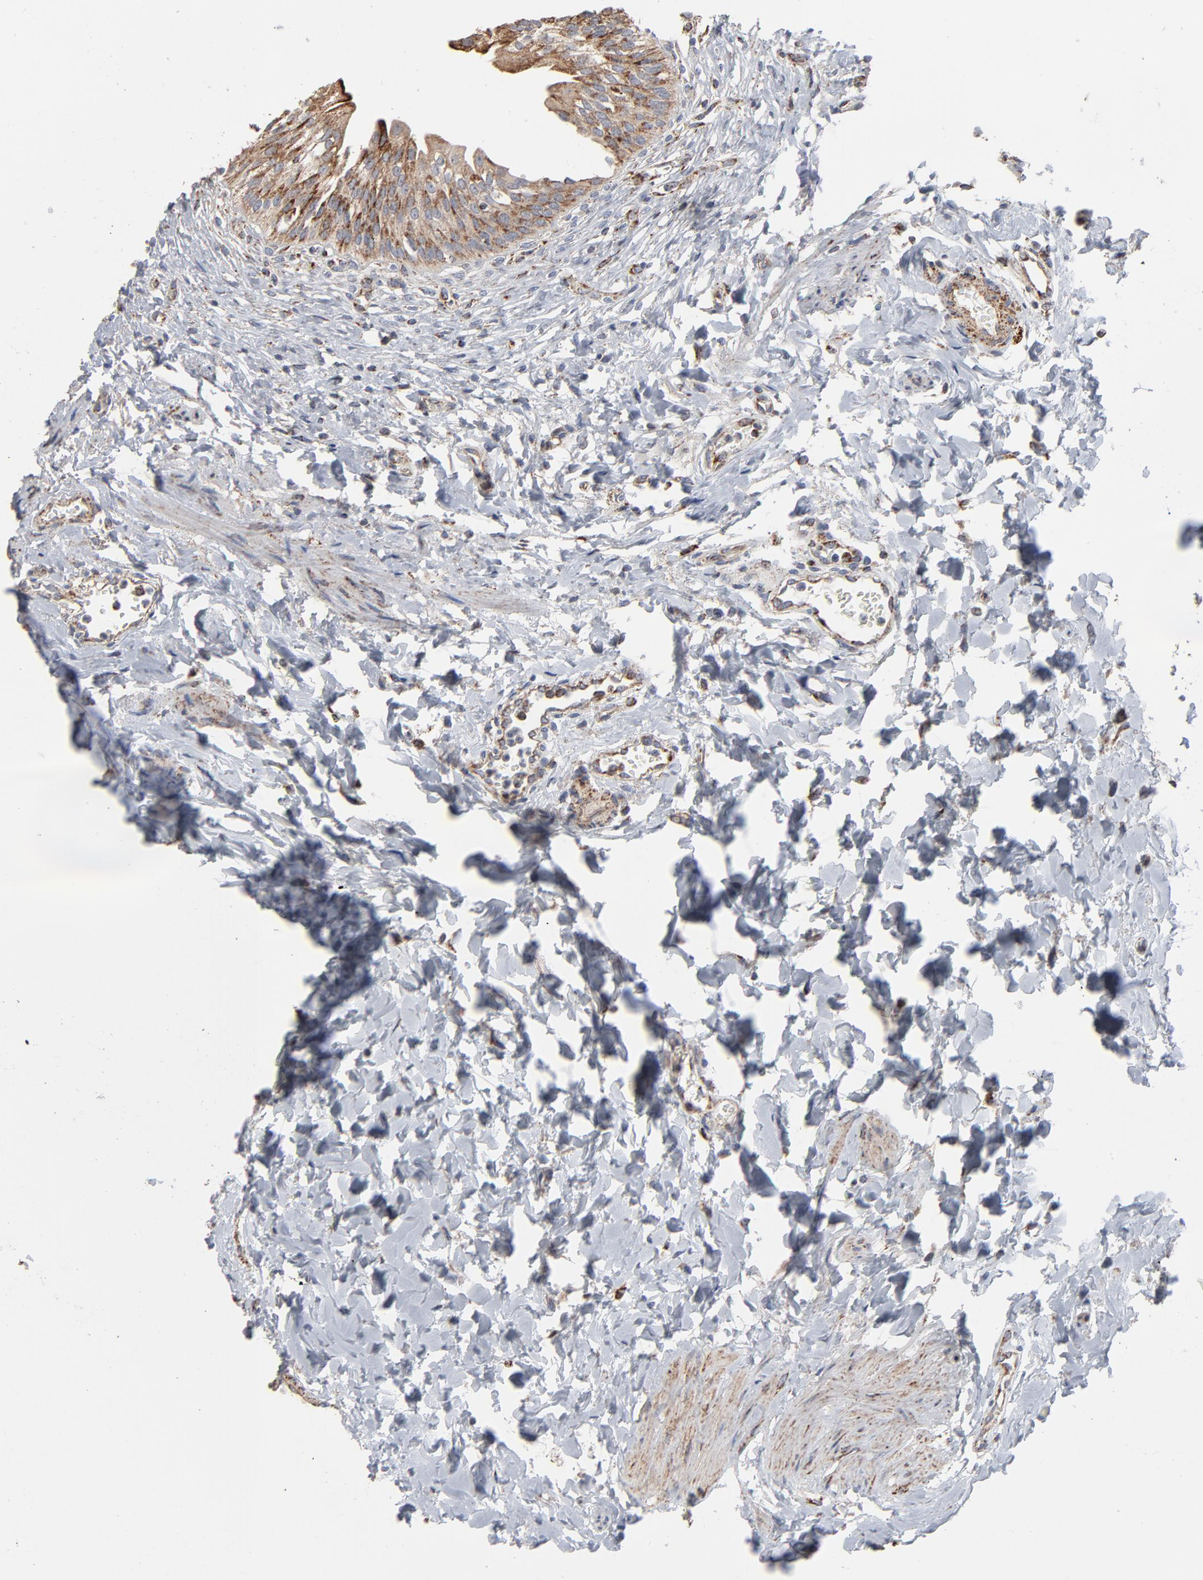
{"staining": {"intensity": "strong", "quantity": ">75%", "location": "cytoplasmic/membranous"}, "tissue": "urinary bladder", "cell_type": "Urothelial cells", "image_type": "normal", "snomed": [{"axis": "morphology", "description": "Normal tissue, NOS"}, {"axis": "topography", "description": "Urinary bladder"}], "caption": "The micrograph reveals staining of normal urinary bladder, revealing strong cytoplasmic/membranous protein expression (brown color) within urothelial cells. (DAB (3,3'-diaminobenzidine) IHC, brown staining for protein, blue staining for nuclei).", "gene": "UQCRC1", "patient": {"sex": "female", "age": 80}}